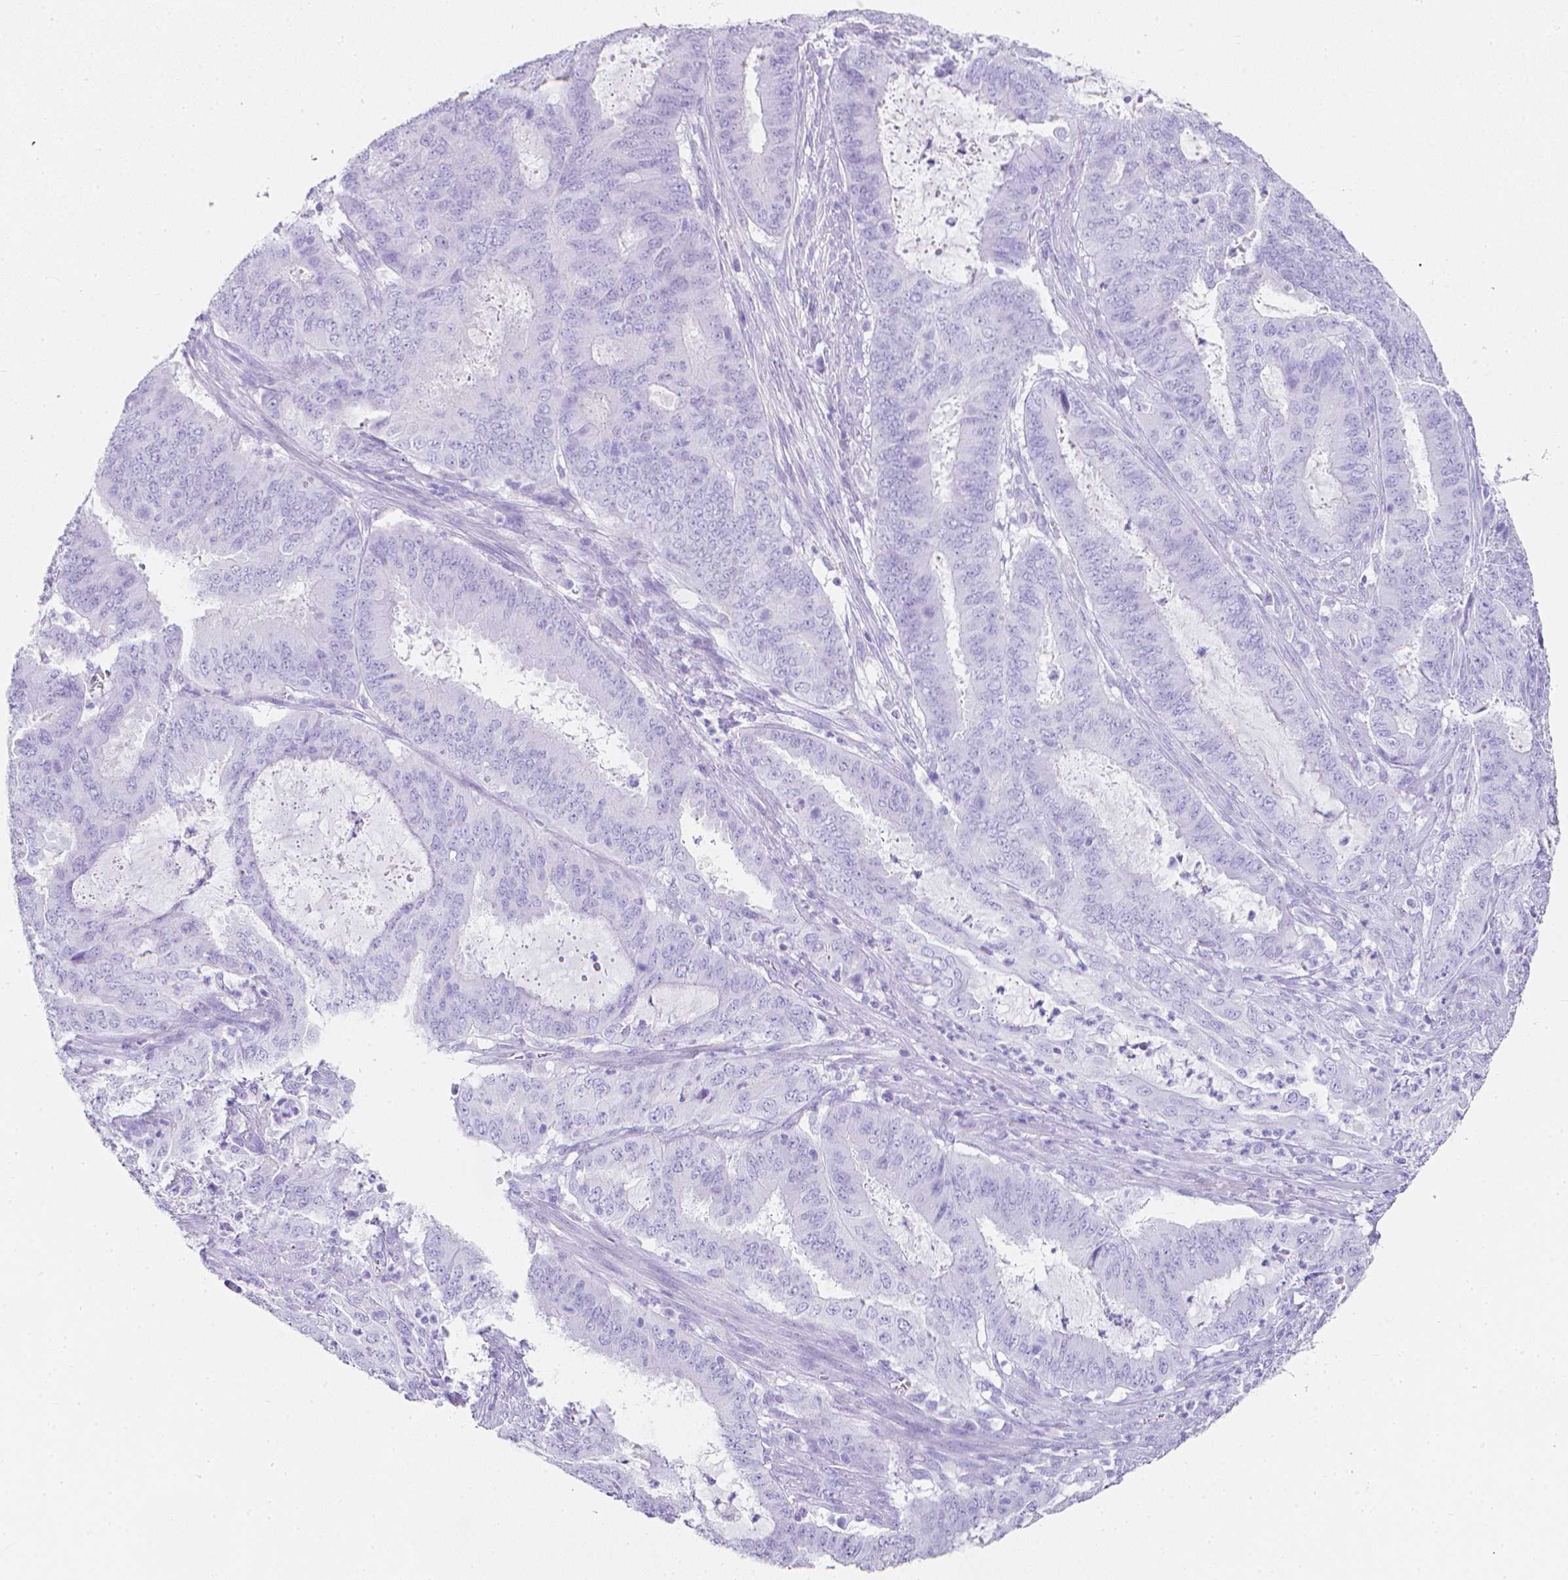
{"staining": {"intensity": "negative", "quantity": "none", "location": "none"}, "tissue": "endometrial cancer", "cell_type": "Tumor cells", "image_type": "cancer", "snomed": [{"axis": "morphology", "description": "Adenocarcinoma, NOS"}, {"axis": "topography", "description": "Endometrium"}], "caption": "Tumor cells are negative for protein expression in human endometrial cancer (adenocarcinoma).", "gene": "LGALS4", "patient": {"sex": "female", "age": 51}}